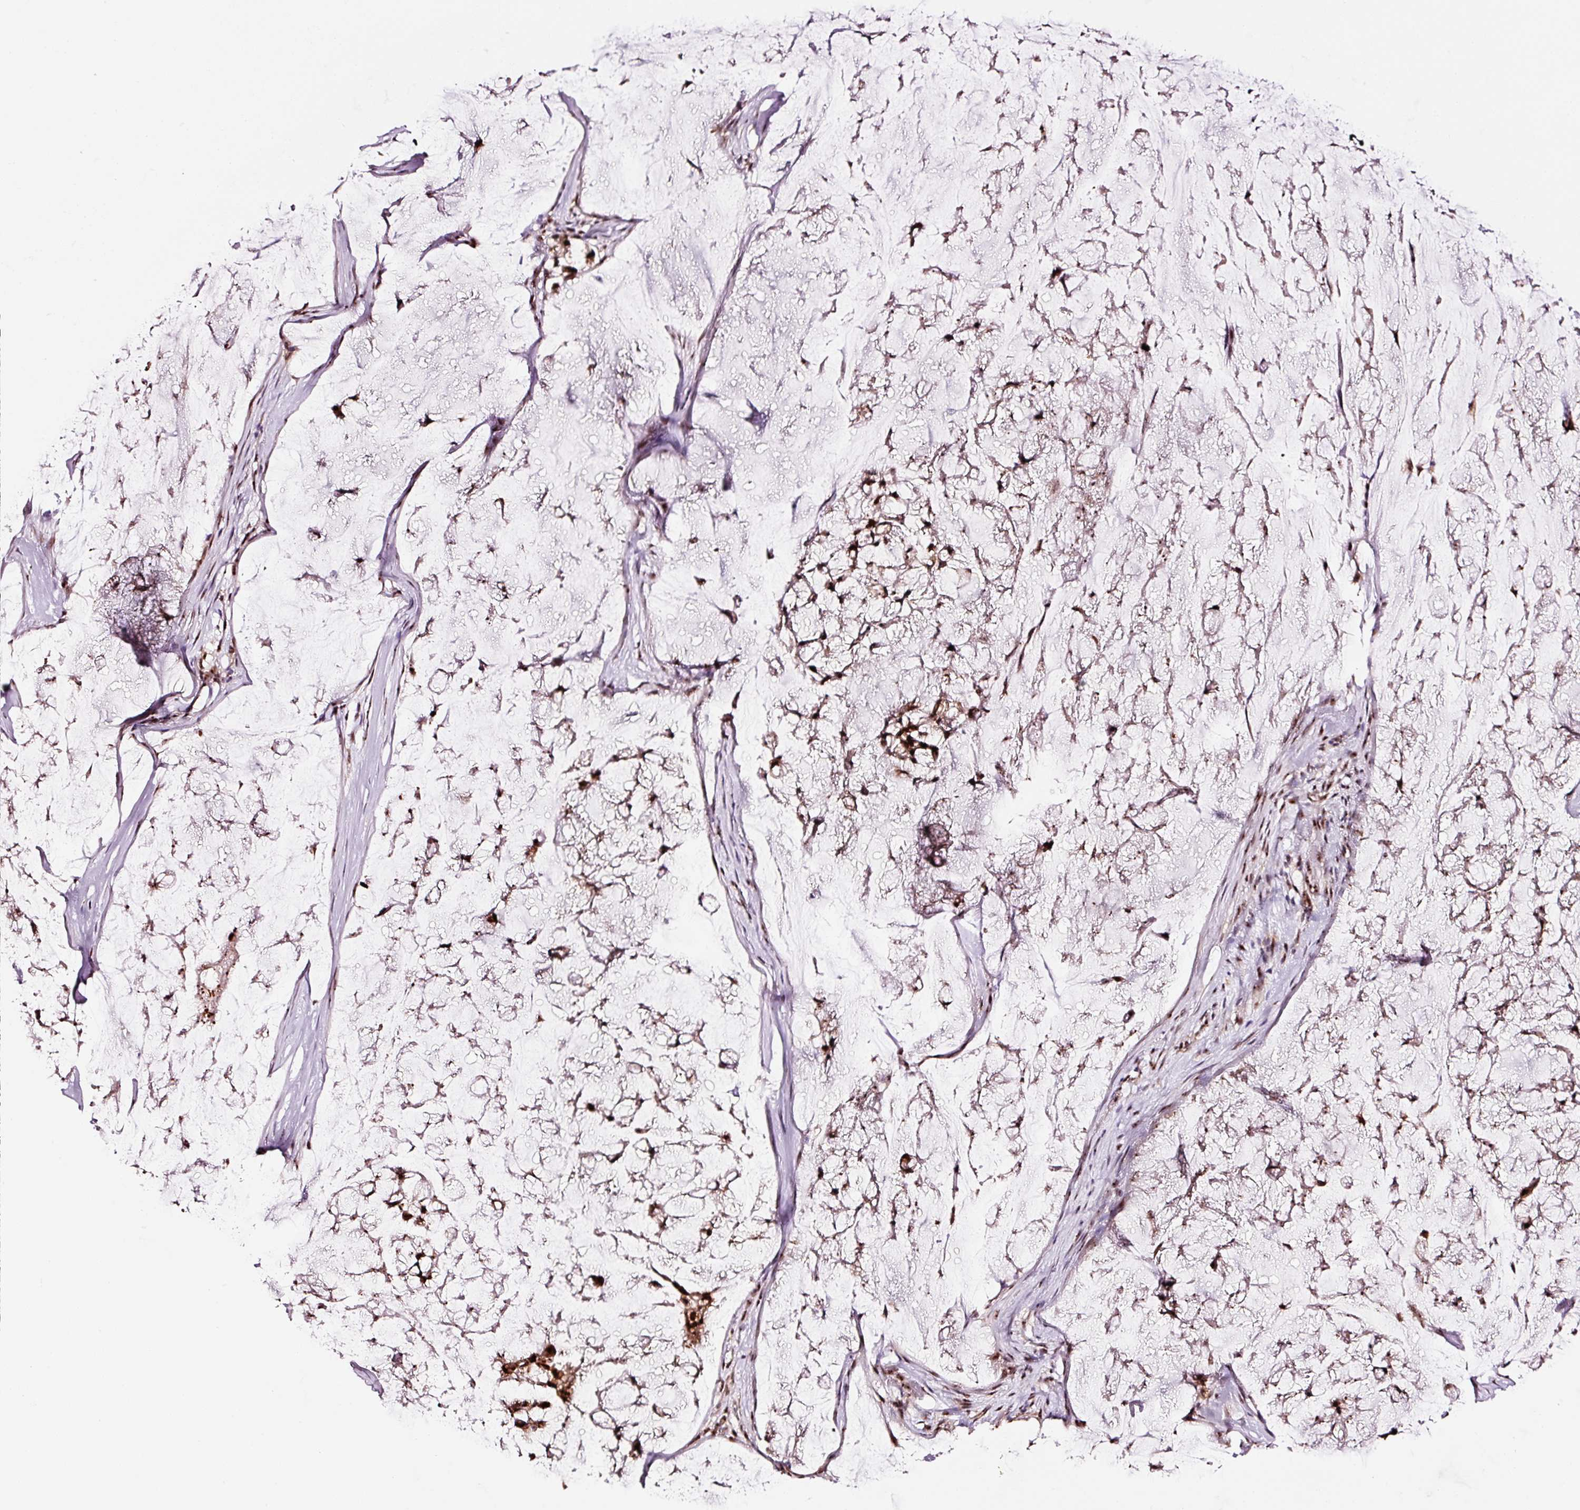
{"staining": {"intensity": "moderate", "quantity": ">75%", "location": "cytoplasmic/membranous,nuclear"}, "tissue": "stomach cancer", "cell_type": "Tumor cells", "image_type": "cancer", "snomed": [{"axis": "morphology", "description": "Adenocarcinoma, NOS"}, {"axis": "topography", "description": "Stomach, lower"}], "caption": "Stomach cancer stained with DAB immunohistochemistry exhibits medium levels of moderate cytoplasmic/membranous and nuclear staining in approximately >75% of tumor cells. (DAB = brown stain, brightfield microscopy at high magnification).", "gene": "GNL3", "patient": {"sex": "male", "age": 67}}